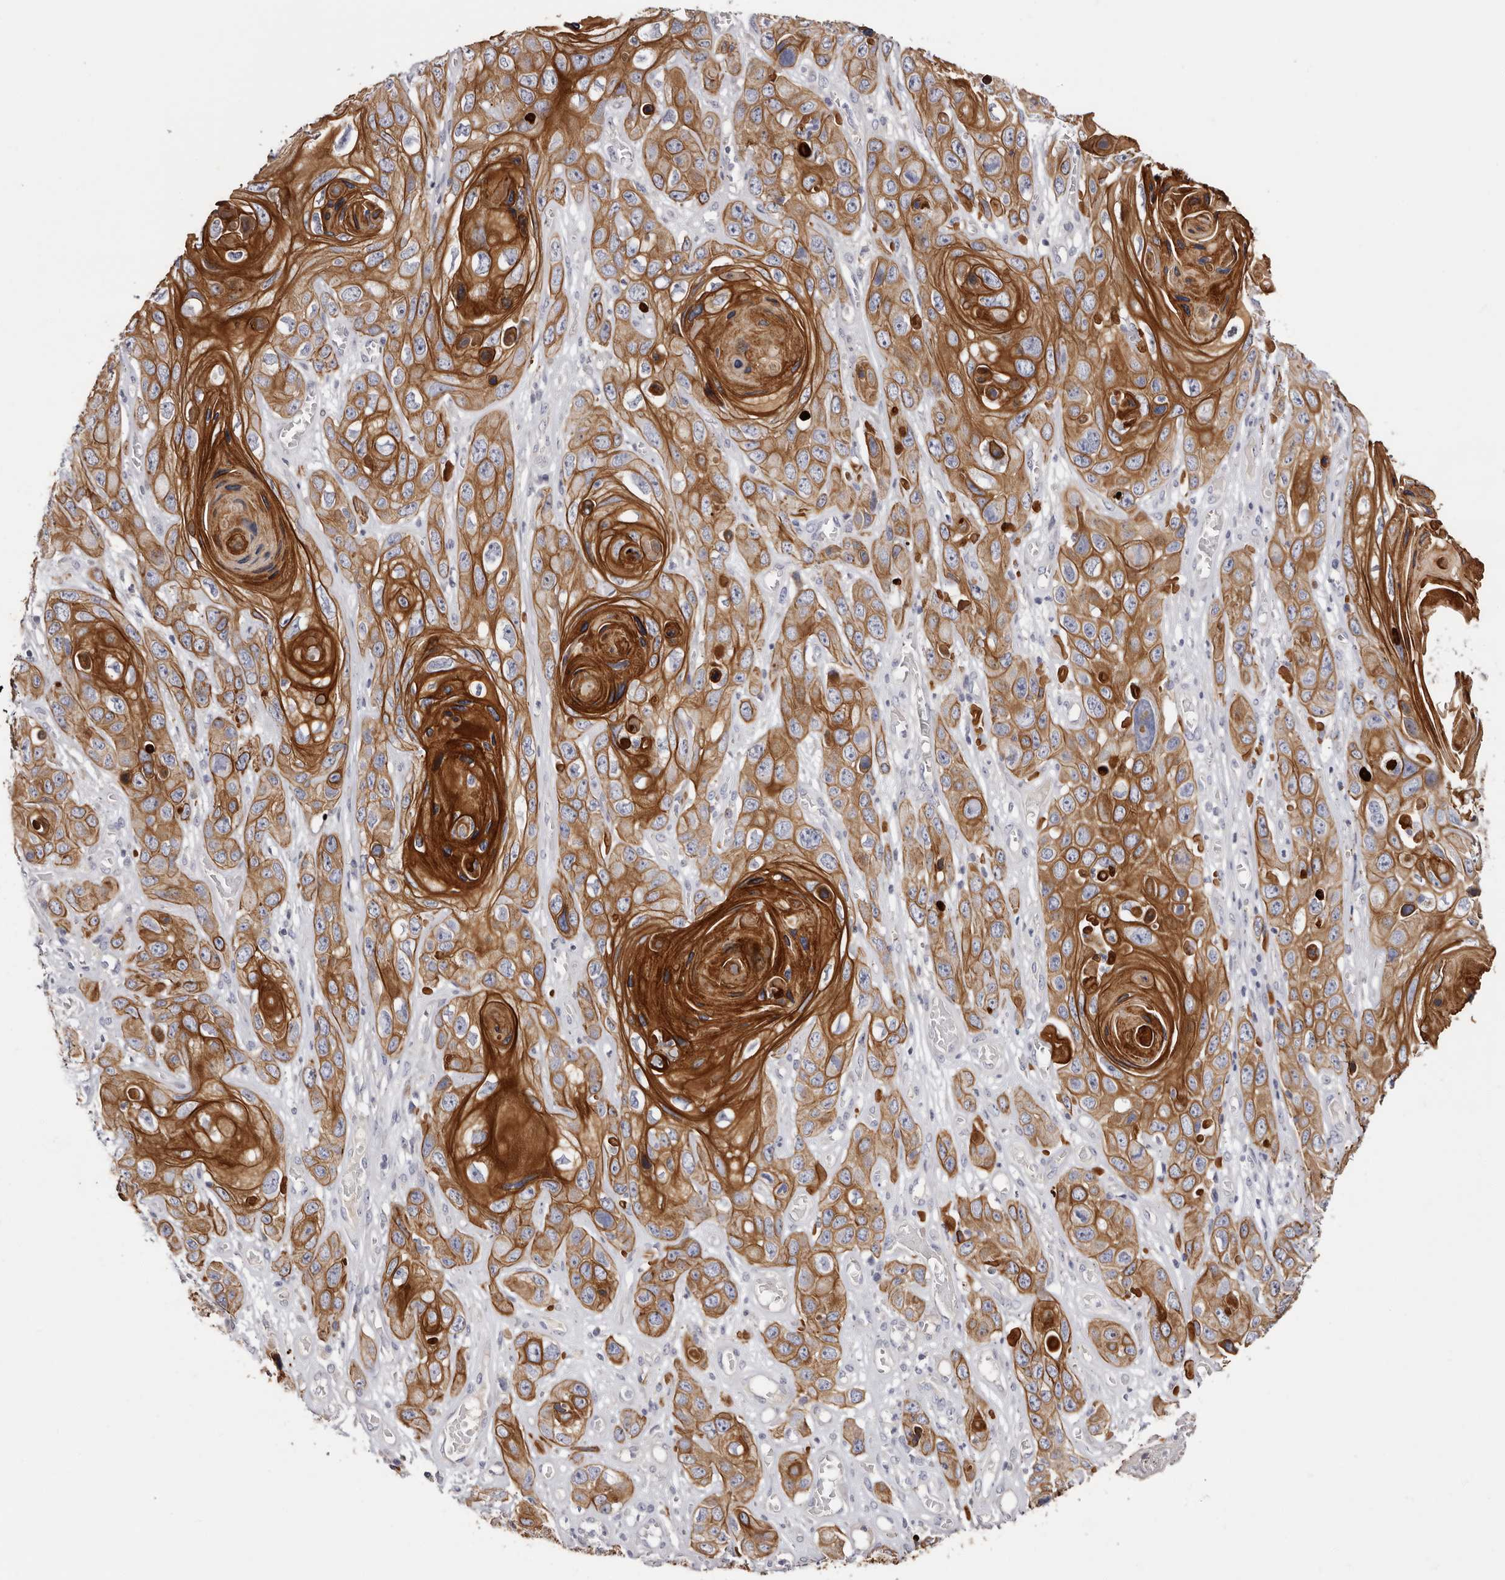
{"staining": {"intensity": "moderate", "quantity": ">75%", "location": "cytoplasmic/membranous"}, "tissue": "skin cancer", "cell_type": "Tumor cells", "image_type": "cancer", "snomed": [{"axis": "morphology", "description": "Squamous cell carcinoma, NOS"}, {"axis": "topography", "description": "Skin"}], "caption": "Skin squamous cell carcinoma stained for a protein demonstrates moderate cytoplasmic/membranous positivity in tumor cells.", "gene": "STK16", "patient": {"sex": "male", "age": 55}}